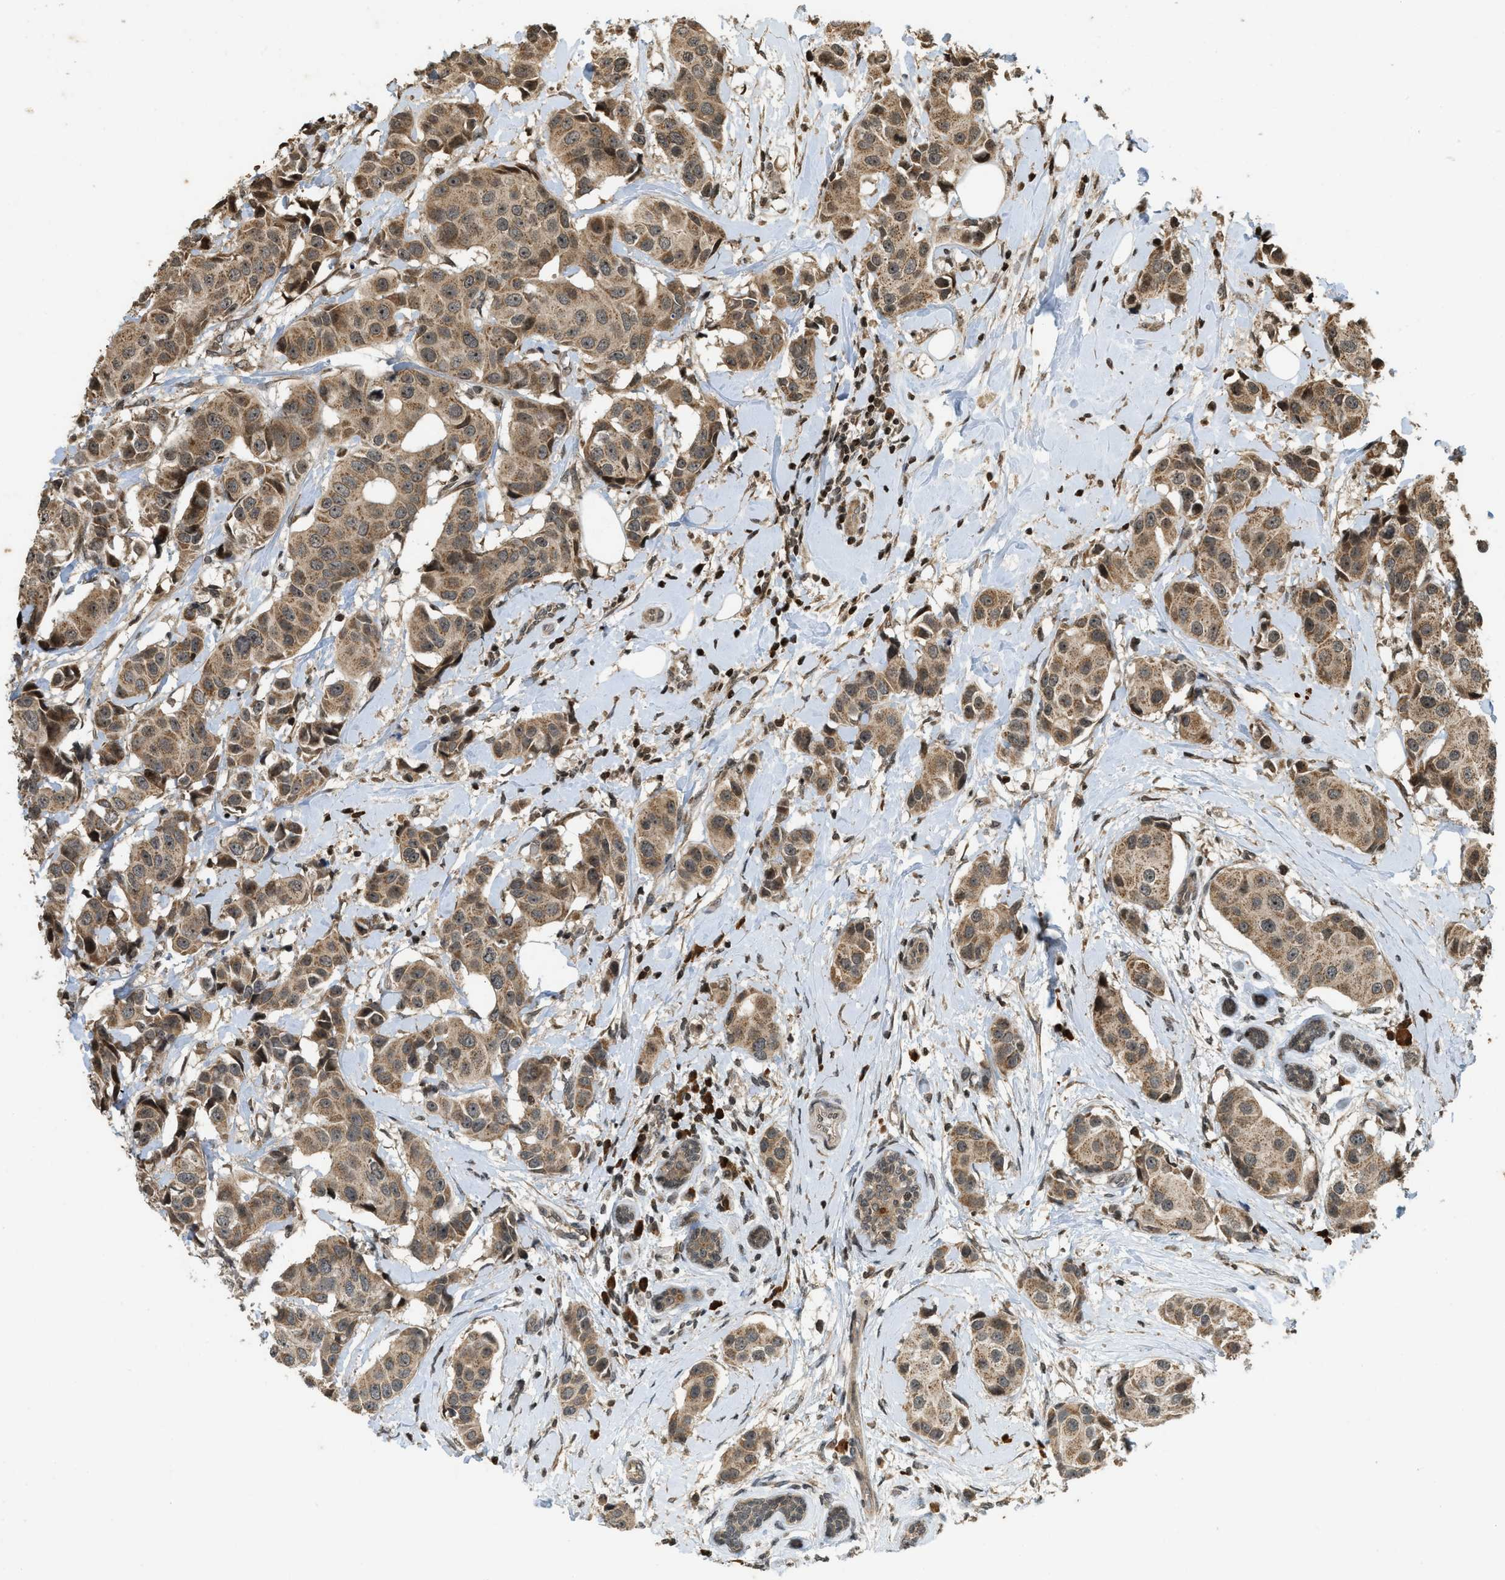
{"staining": {"intensity": "moderate", "quantity": ">75%", "location": "cytoplasmic/membranous,nuclear"}, "tissue": "breast cancer", "cell_type": "Tumor cells", "image_type": "cancer", "snomed": [{"axis": "morphology", "description": "Normal tissue, NOS"}, {"axis": "morphology", "description": "Duct carcinoma"}, {"axis": "topography", "description": "Breast"}], "caption": "IHC micrograph of human breast cancer stained for a protein (brown), which demonstrates medium levels of moderate cytoplasmic/membranous and nuclear expression in about >75% of tumor cells.", "gene": "SIAH1", "patient": {"sex": "female", "age": 39}}